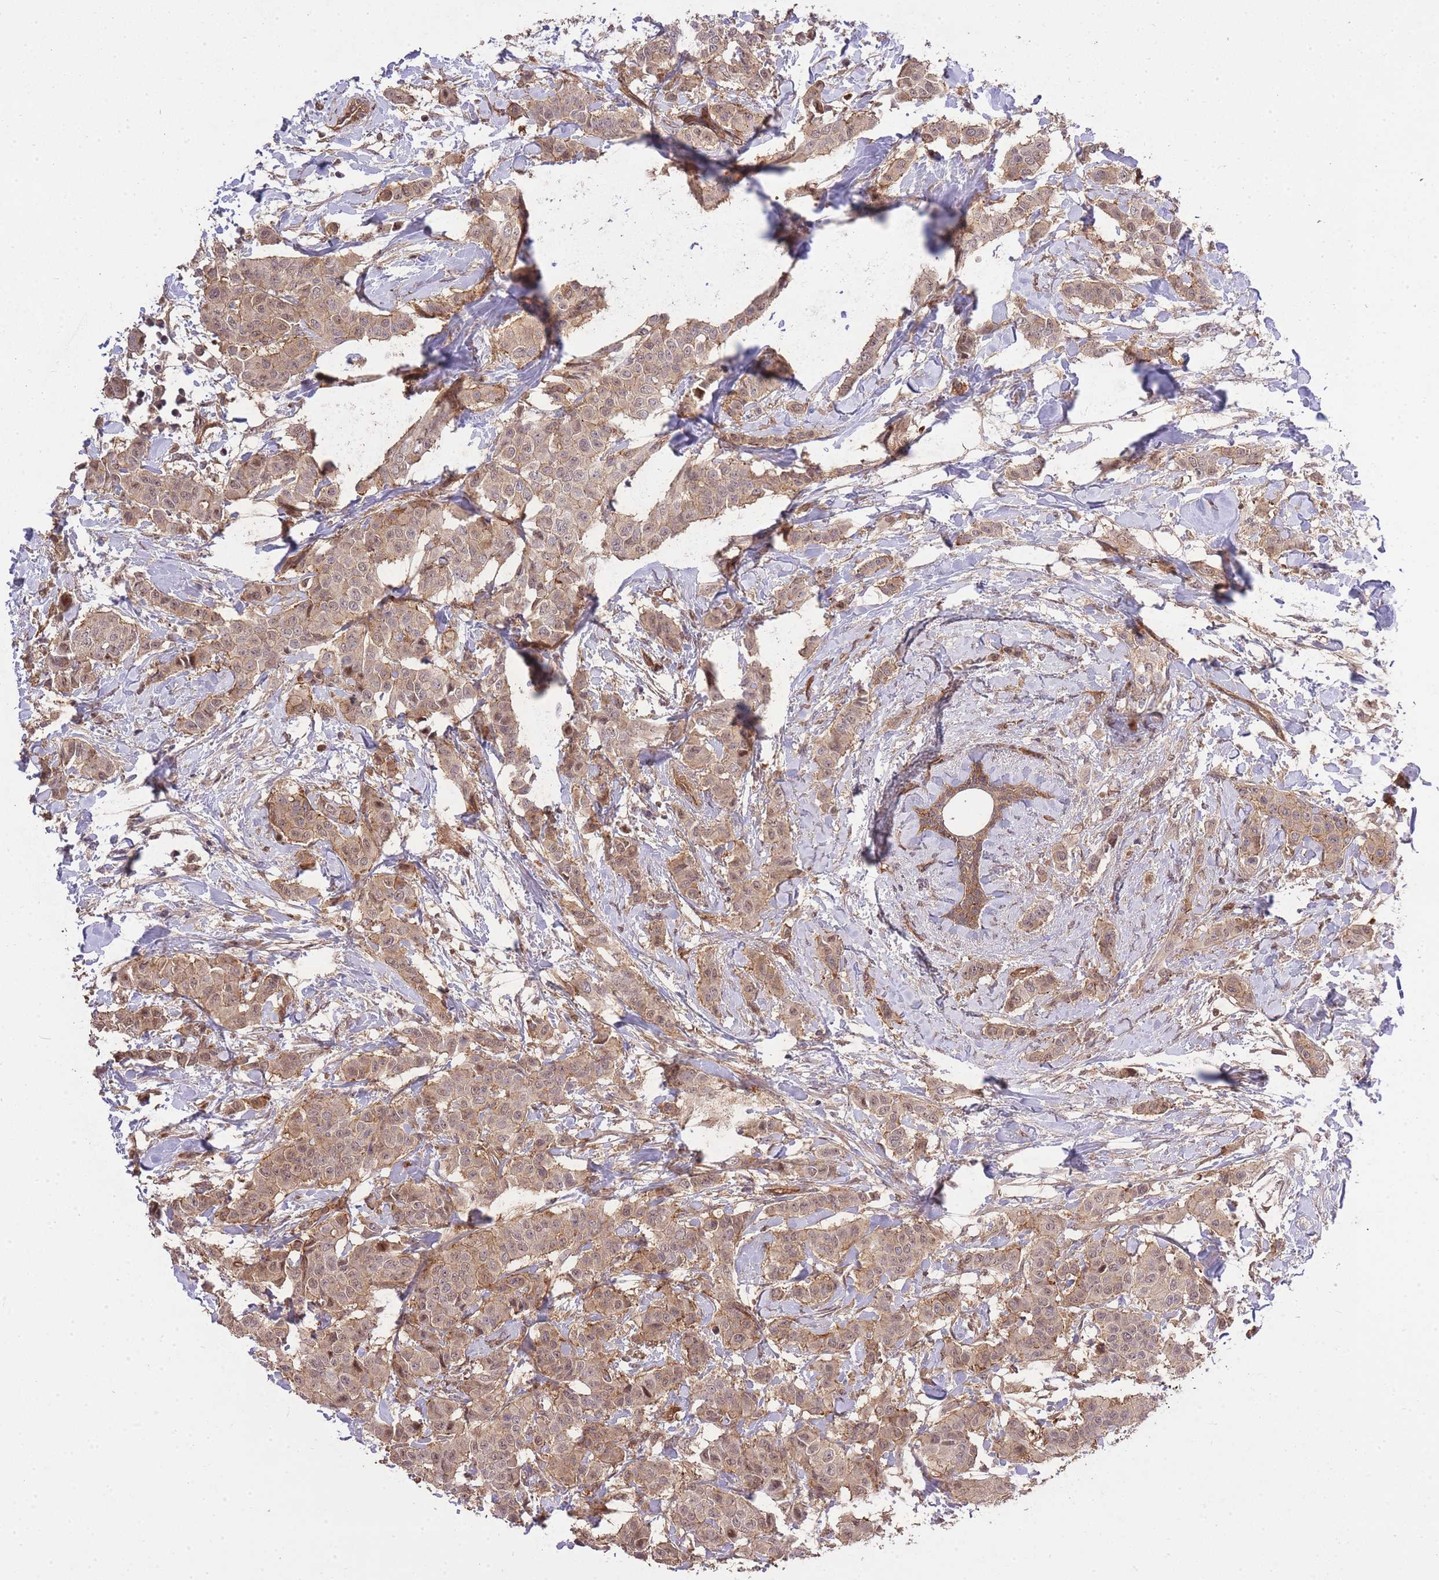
{"staining": {"intensity": "weak", "quantity": ">75%", "location": "cytoplasmic/membranous,nuclear"}, "tissue": "breast cancer", "cell_type": "Tumor cells", "image_type": "cancer", "snomed": [{"axis": "morphology", "description": "Duct carcinoma"}, {"axis": "topography", "description": "Breast"}], "caption": "About >75% of tumor cells in human breast cancer (invasive ductal carcinoma) display weak cytoplasmic/membranous and nuclear protein positivity as visualized by brown immunohistochemical staining.", "gene": "PLD1", "patient": {"sex": "female", "age": 40}}